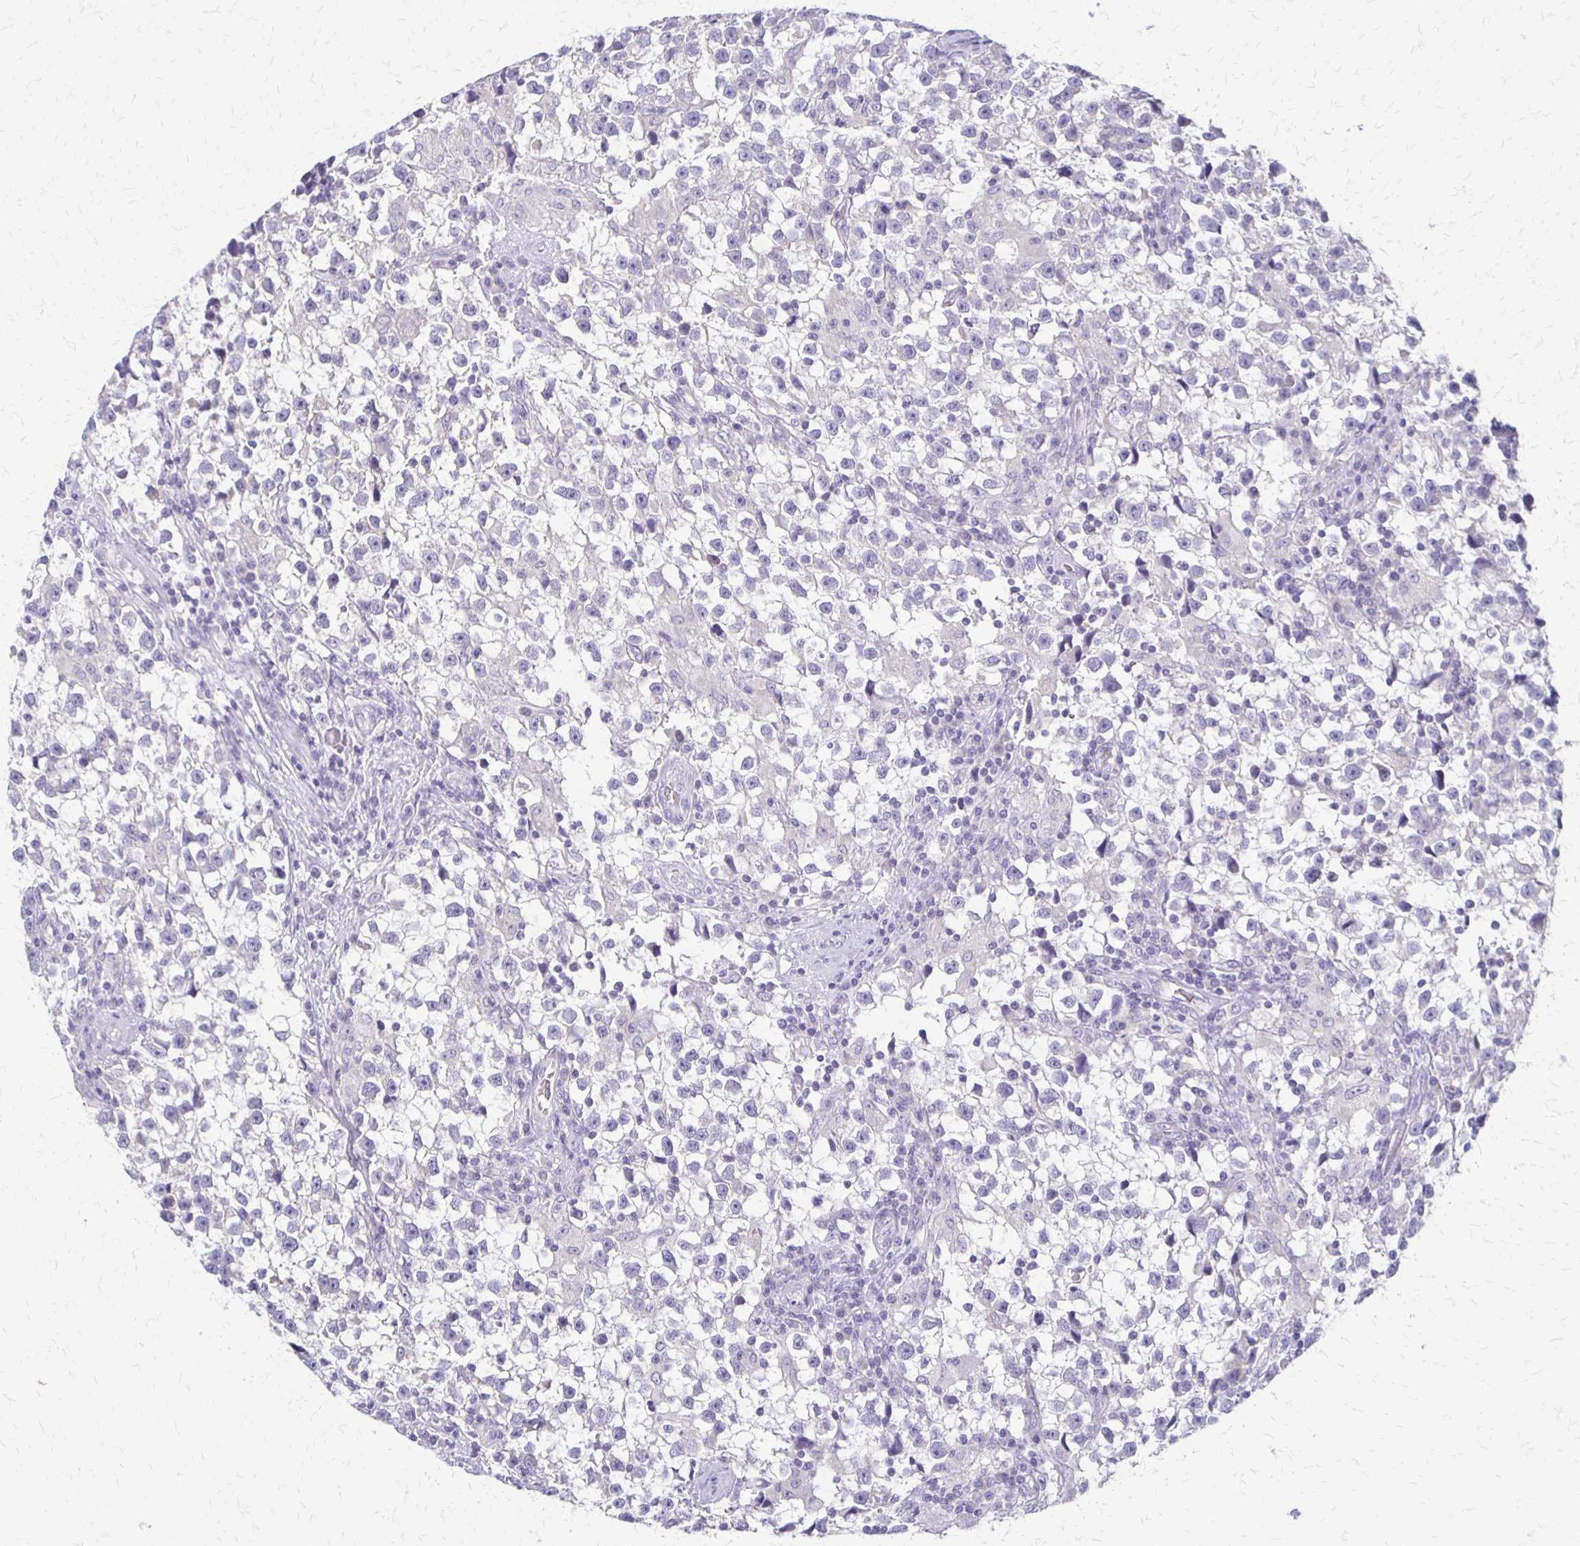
{"staining": {"intensity": "negative", "quantity": "none", "location": "none"}, "tissue": "testis cancer", "cell_type": "Tumor cells", "image_type": "cancer", "snomed": [{"axis": "morphology", "description": "Seminoma, NOS"}, {"axis": "topography", "description": "Testis"}], "caption": "Immunohistochemistry (IHC) of human seminoma (testis) displays no positivity in tumor cells.", "gene": "RHOC", "patient": {"sex": "male", "age": 31}}